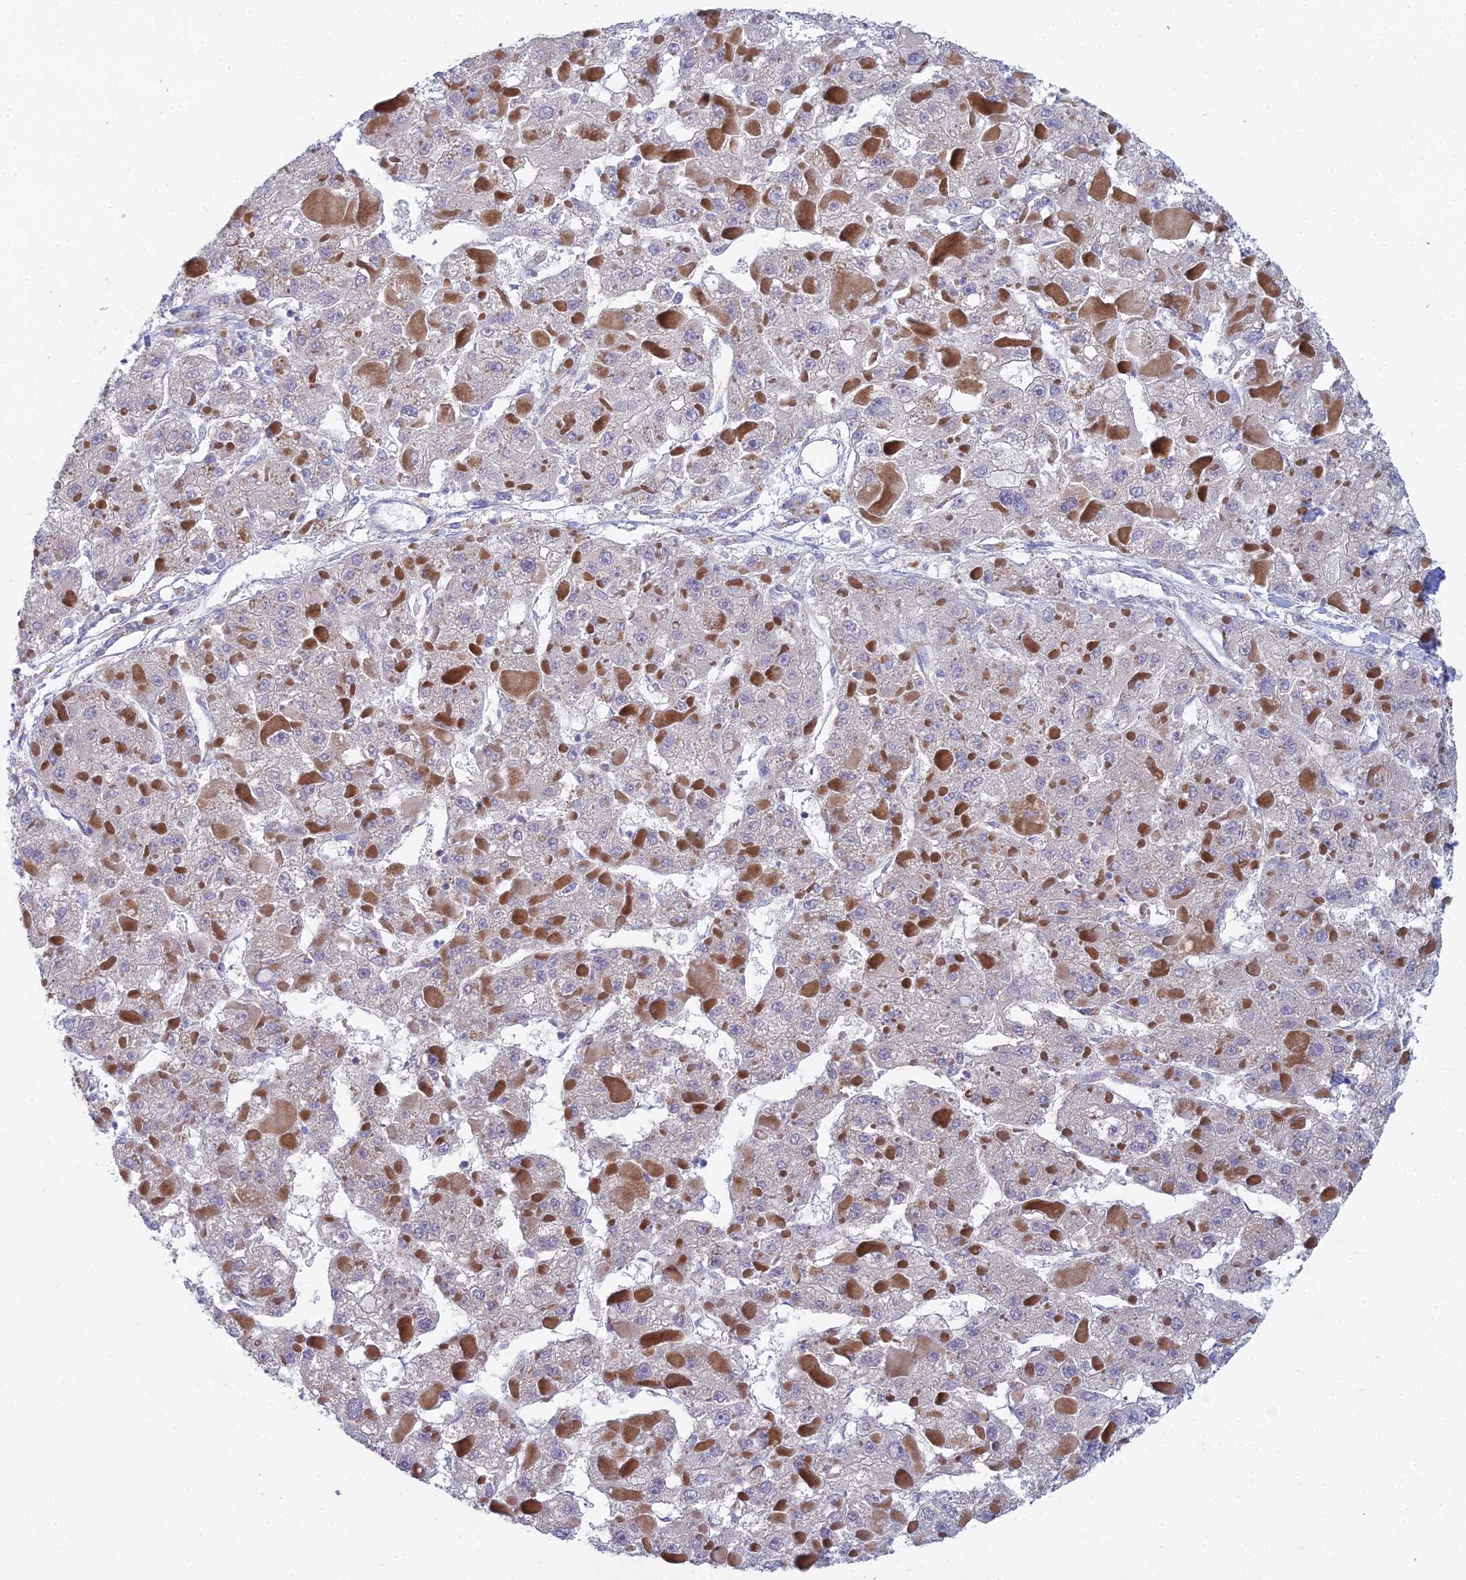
{"staining": {"intensity": "negative", "quantity": "none", "location": "none"}, "tissue": "liver cancer", "cell_type": "Tumor cells", "image_type": "cancer", "snomed": [{"axis": "morphology", "description": "Carcinoma, Hepatocellular, NOS"}, {"axis": "topography", "description": "Liver"}], "caption": "An immunohistochemistry (IHC) photomicrograph of liver cancer (hepatocellular carcinoma) is shown. There is no staining in tumor cells of liver cancer (hepatocellular carcinoma). The staining is performed using DAB (3,3'-diaminobenzidine) brown chromogen with nuclei counter-stained in using hematoxylin.", "gene": "METTL26", "patient": {"sex": "female", "age": 73}}